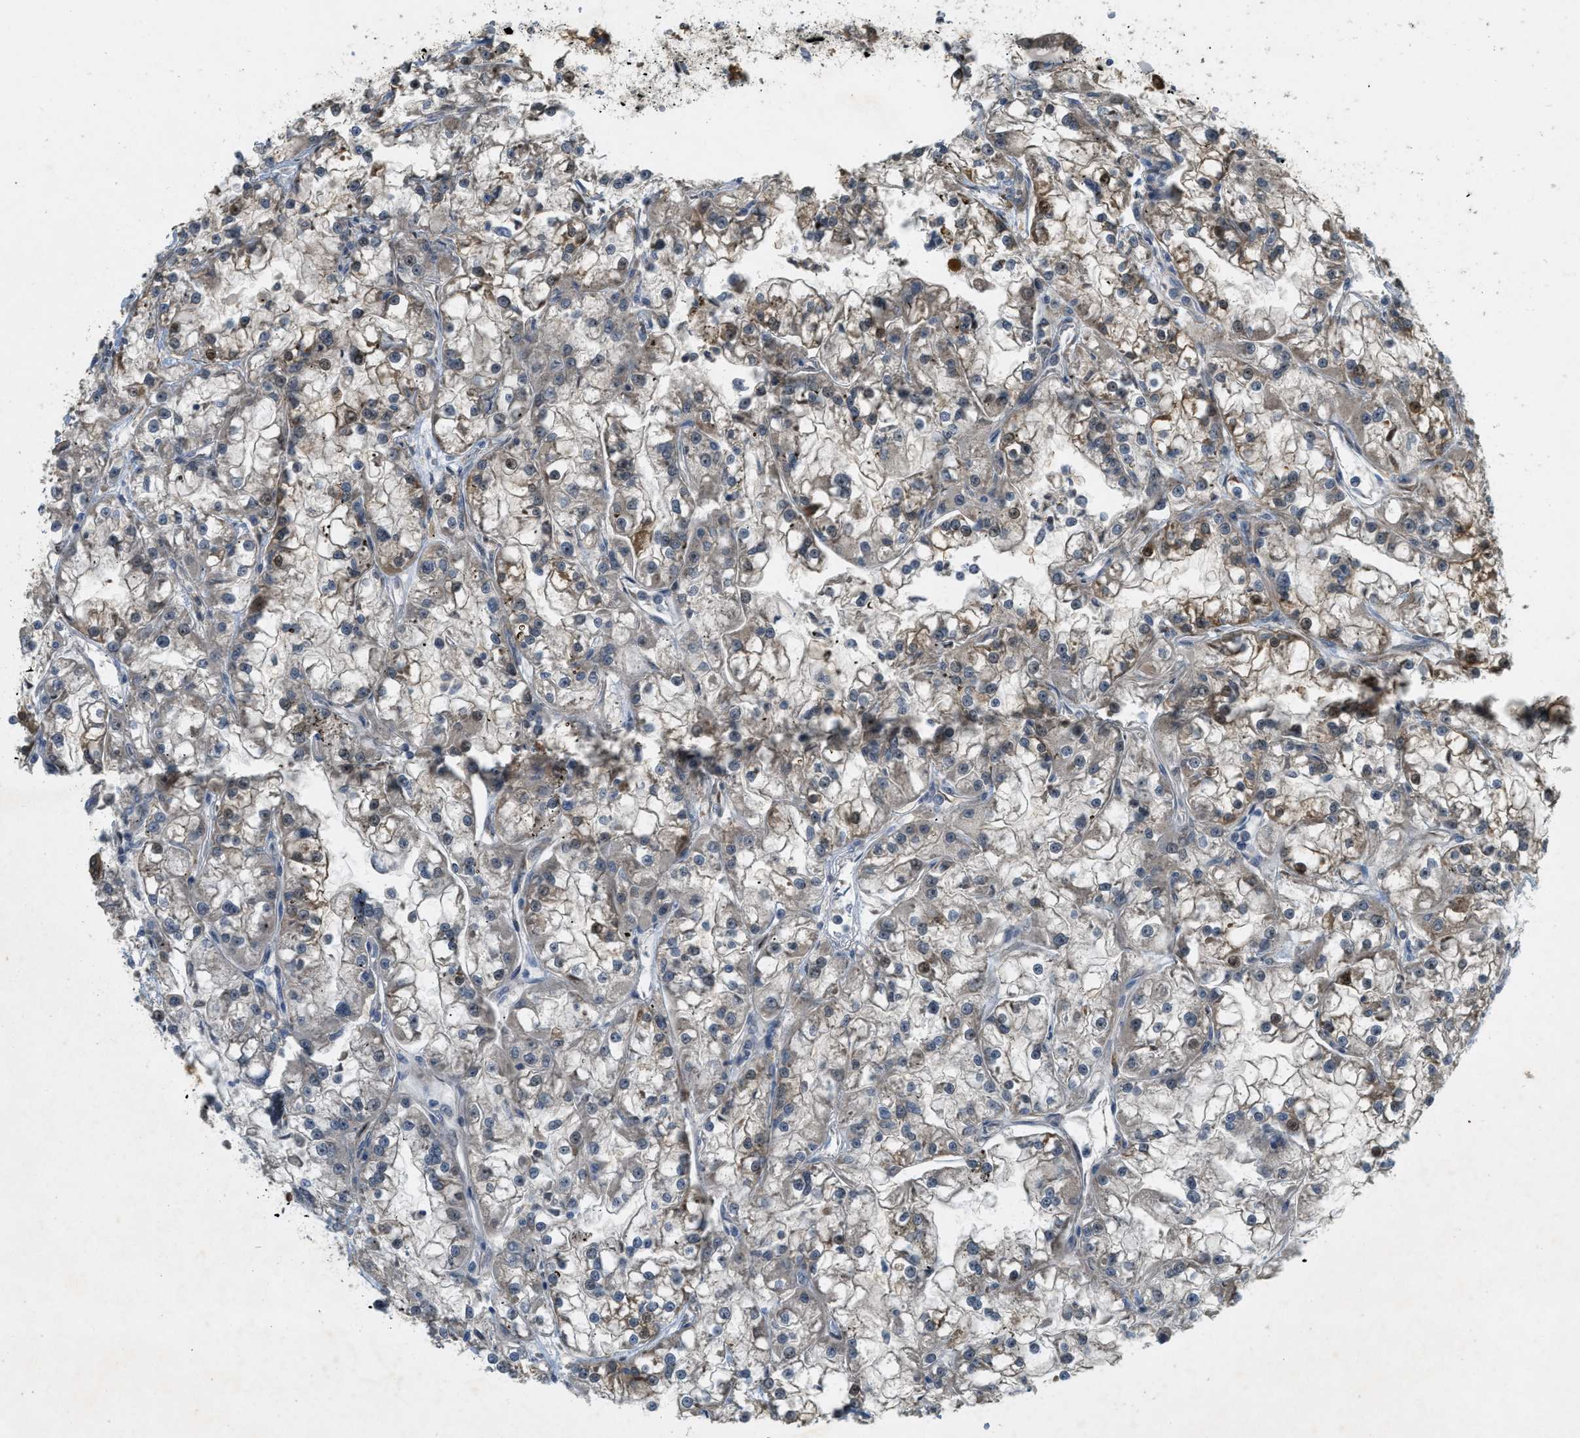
{"staining": {"intensity": "negative", "quantity": "none", "location": "none"}, "tissue": "renal cancer", "cell_type": "Tumor cells", "image_type": "cancer", "snomed": [{"axis": "morphology", "description": "Adenocarcinoma, NOS"}, {"axis": "topography", "description": "Kidney"}], "caption": "The immunohistochemistry histopathology image has no significant staining in tumor cells of renal cancer (adenocarcinoma) tissue. (Immunohistochemistry, brightfield microscopy, high magnification).", "gene": "PDCL3", "patient": {"sex": "female", "age": 52}}